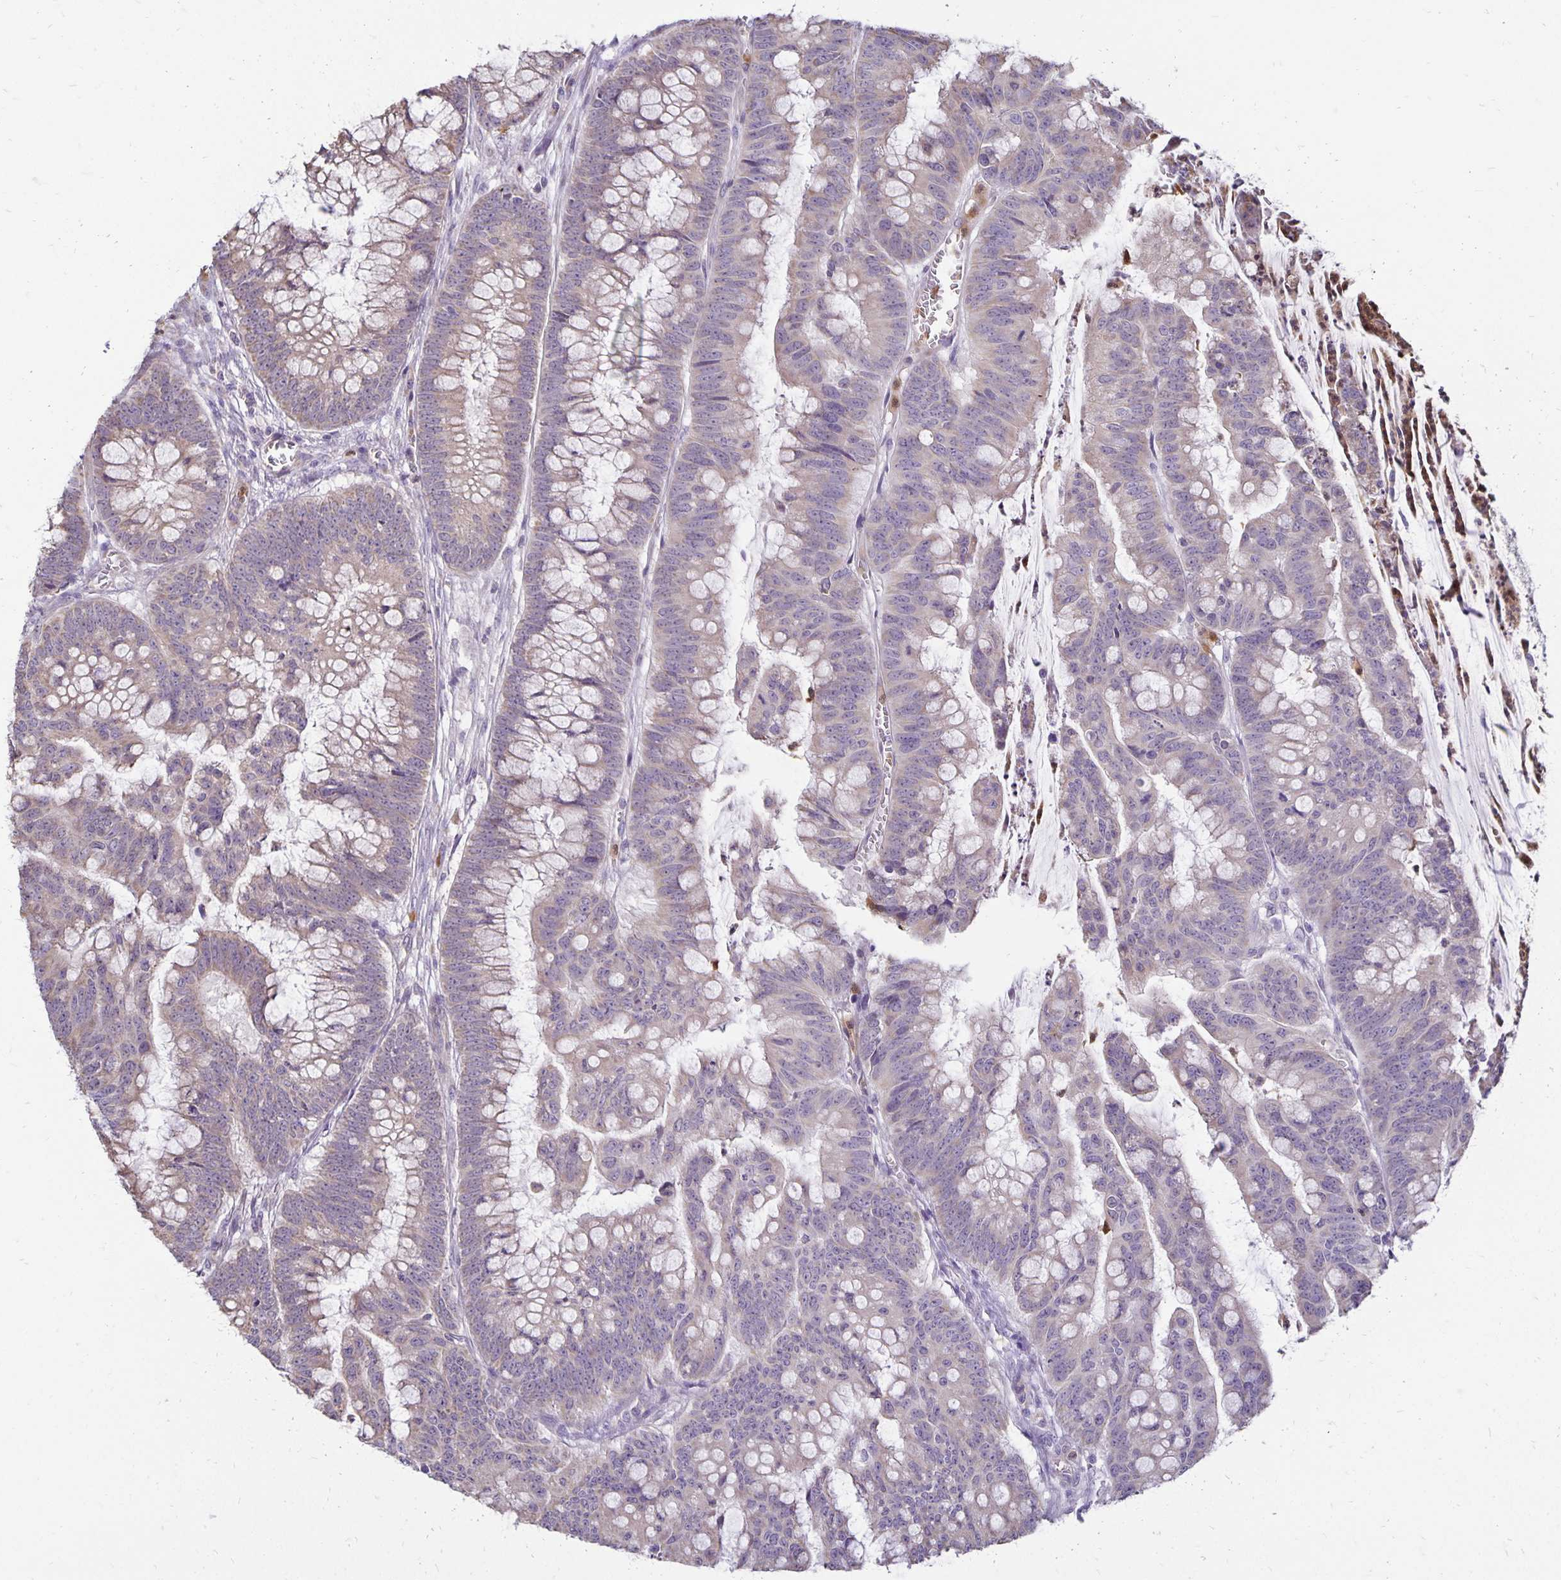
{"staining": {"intensity": "weak", "quantity": "25%-75%", "location": "cytoplasmic/membranous"}, "tissue": "colorectal cancer", "cell_type": "Tumor cells", "image_type": "cancer", "snomed": [{"axis": "morphology", "description": "Adenocarcinoma, NOS"}, {"axis": "topography", "description": "Colon"}], "caption": "Weak cytoplasmic/membranous positivity is appreciated in about 25%-75% of tumor cells in colorectal cancer (adenocarcinoma).", "gene": "FN3K", "patient": {"sex": "male", "age": 62}}